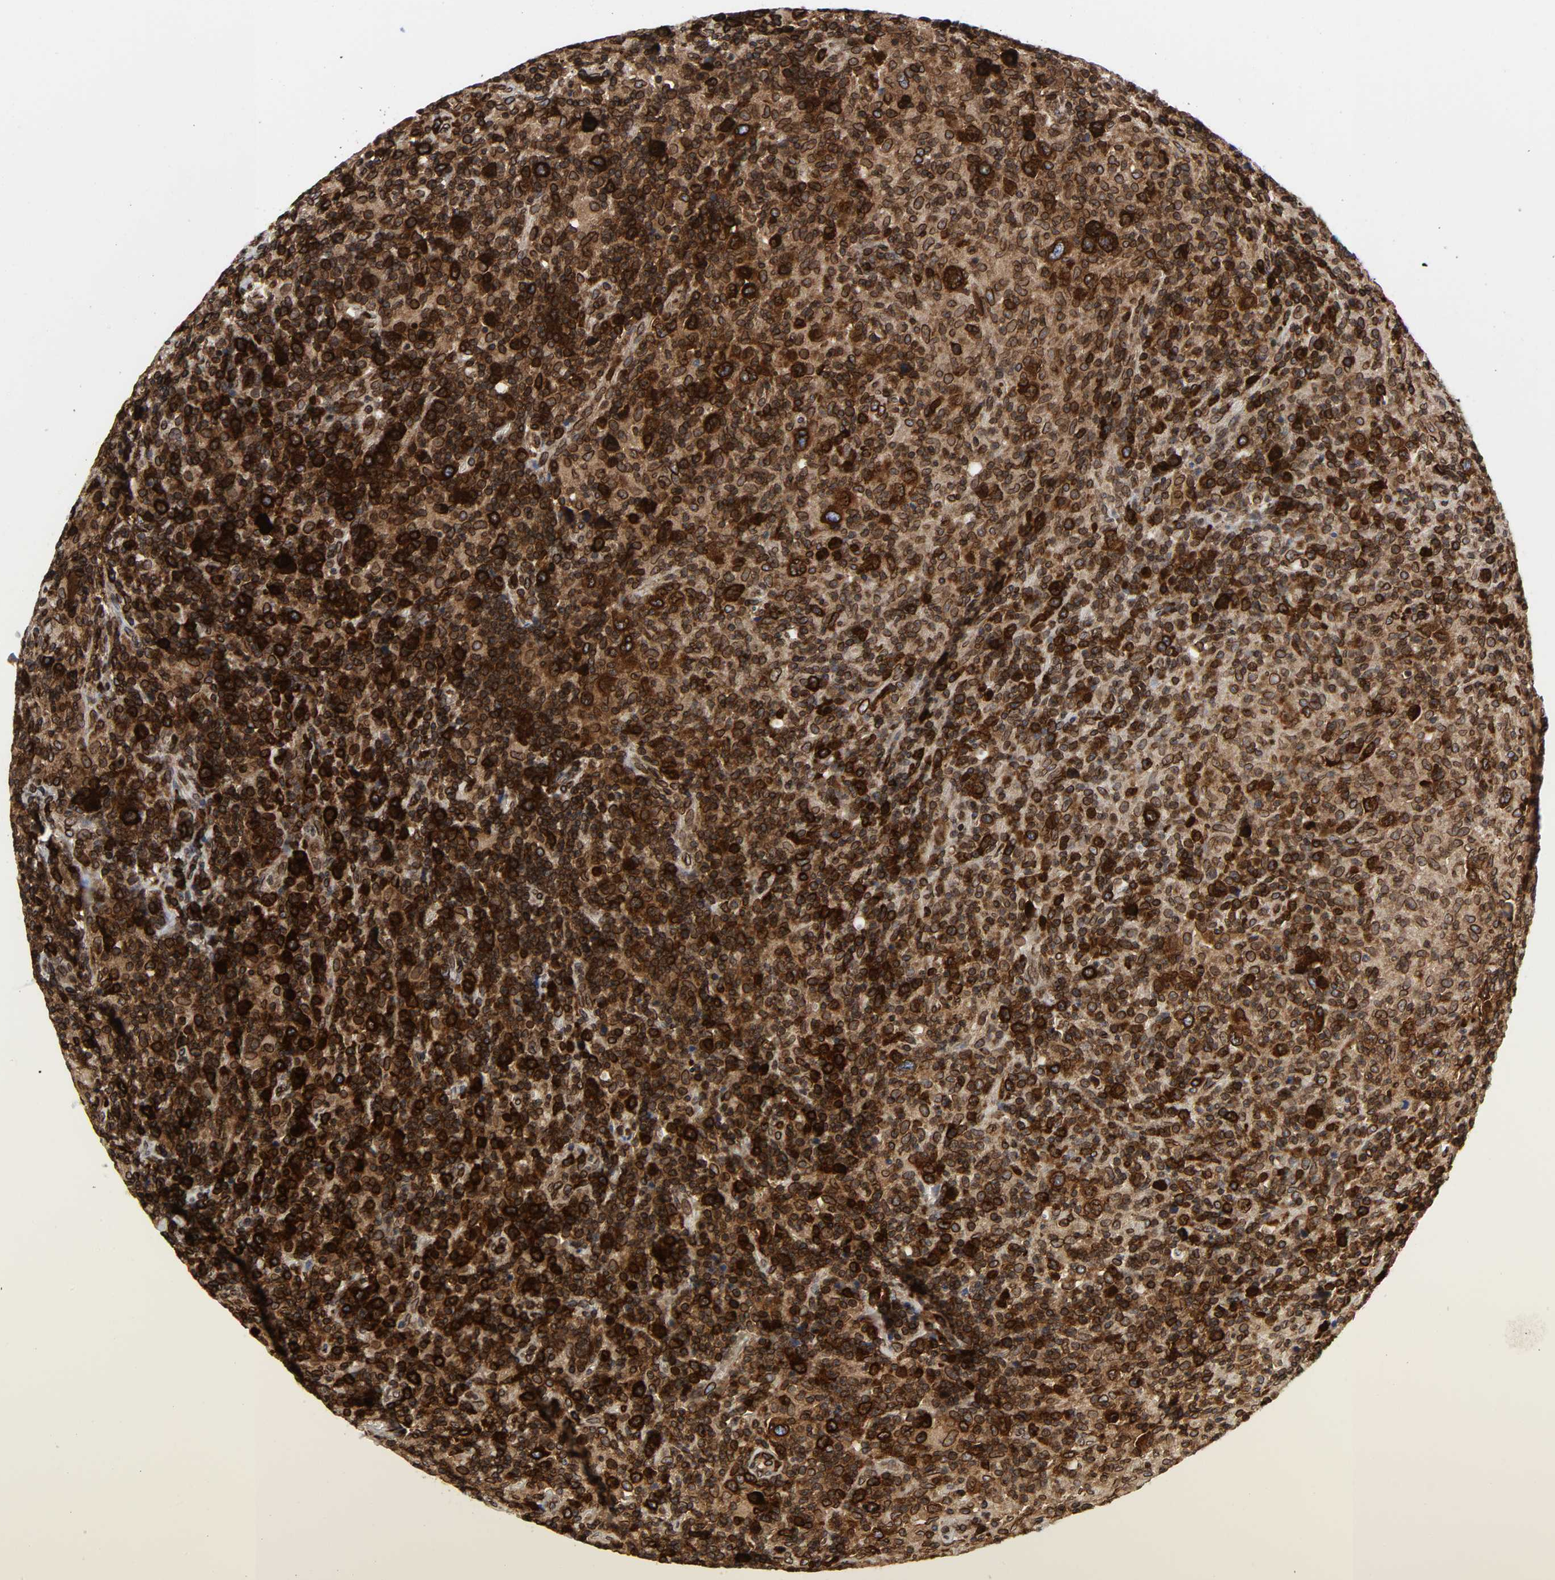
{"staining": {"intensity": "strong", "quantity": ">75%", "location": "cytoplasmic/membranous,nuclear"}, "tissue": "lymphoma", "cell_type": "Tumor cells", "image_type": "cancer", "snomed": [{"axis": "morphology", "description": "Hodgkin's disease, NOS"}, {"axis": "topography", "description": "Lymph node"}], "caption": "The micrograph displays a brown stain indicating the presence of a protein in the cytoplasmic/membranous and nuclear of tumor cells in Hodgkin's disease. (Brightfield microscopy of DAB IHC at high magnification).", "gene": "RANGAP1", "patient": {"sex": "male", "age": 65}}